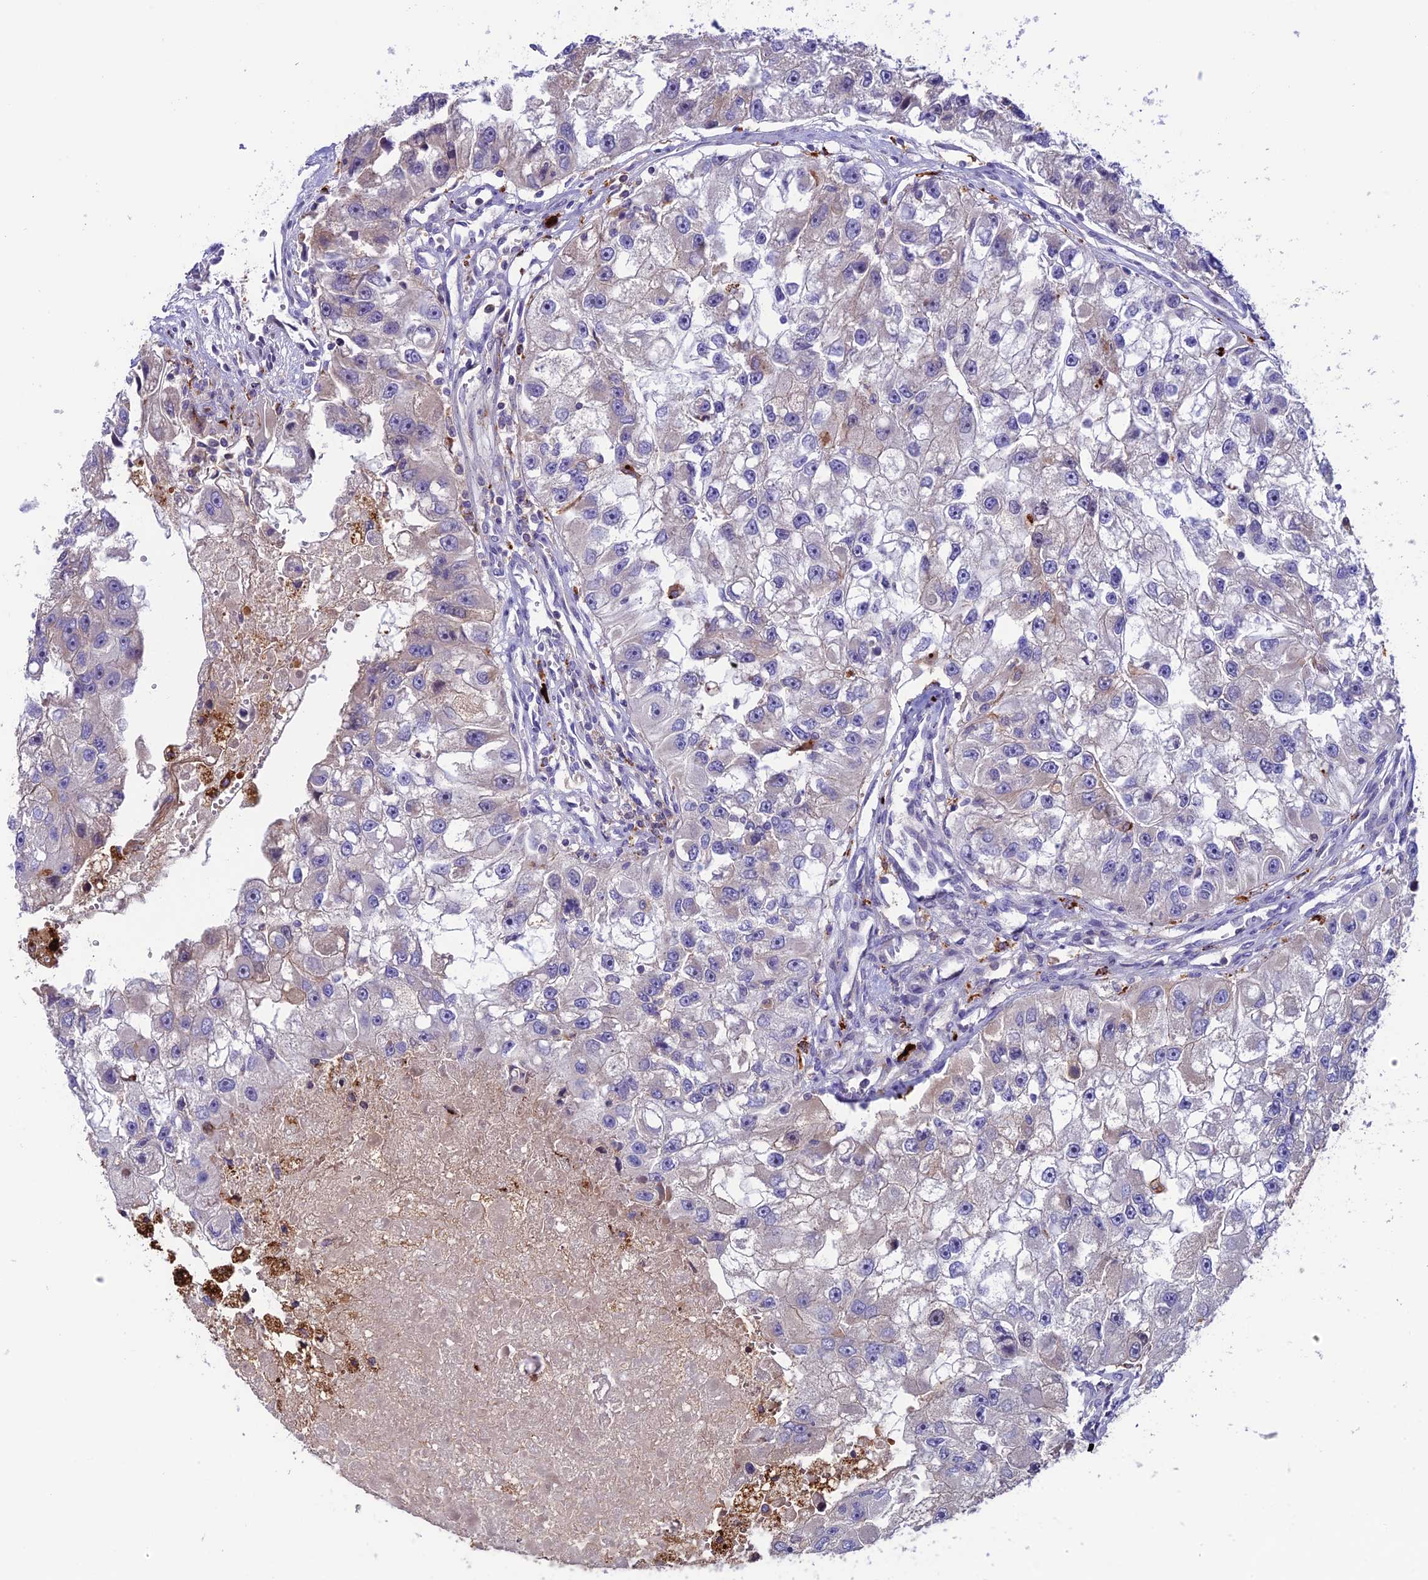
{"staining": {"intensity": "negative", "quantity": "none", "location": "none"}, "tissue": "renal cancer", "cell_type": "Tumor cells", "image_type": "cancer", "snomed": [{"axis": "morphology", "description": "Adenocarcinoma, NOS"}, {"axis": "topography", "description": "Kidney"}], "caption": "Adenocarcinoma (renal) stained for a protein using immunohistochemistry (IHC) displays no expression tumor cells.", "gene": "ARHGEF18", "patient": {"sex": "male", "age": 63}}